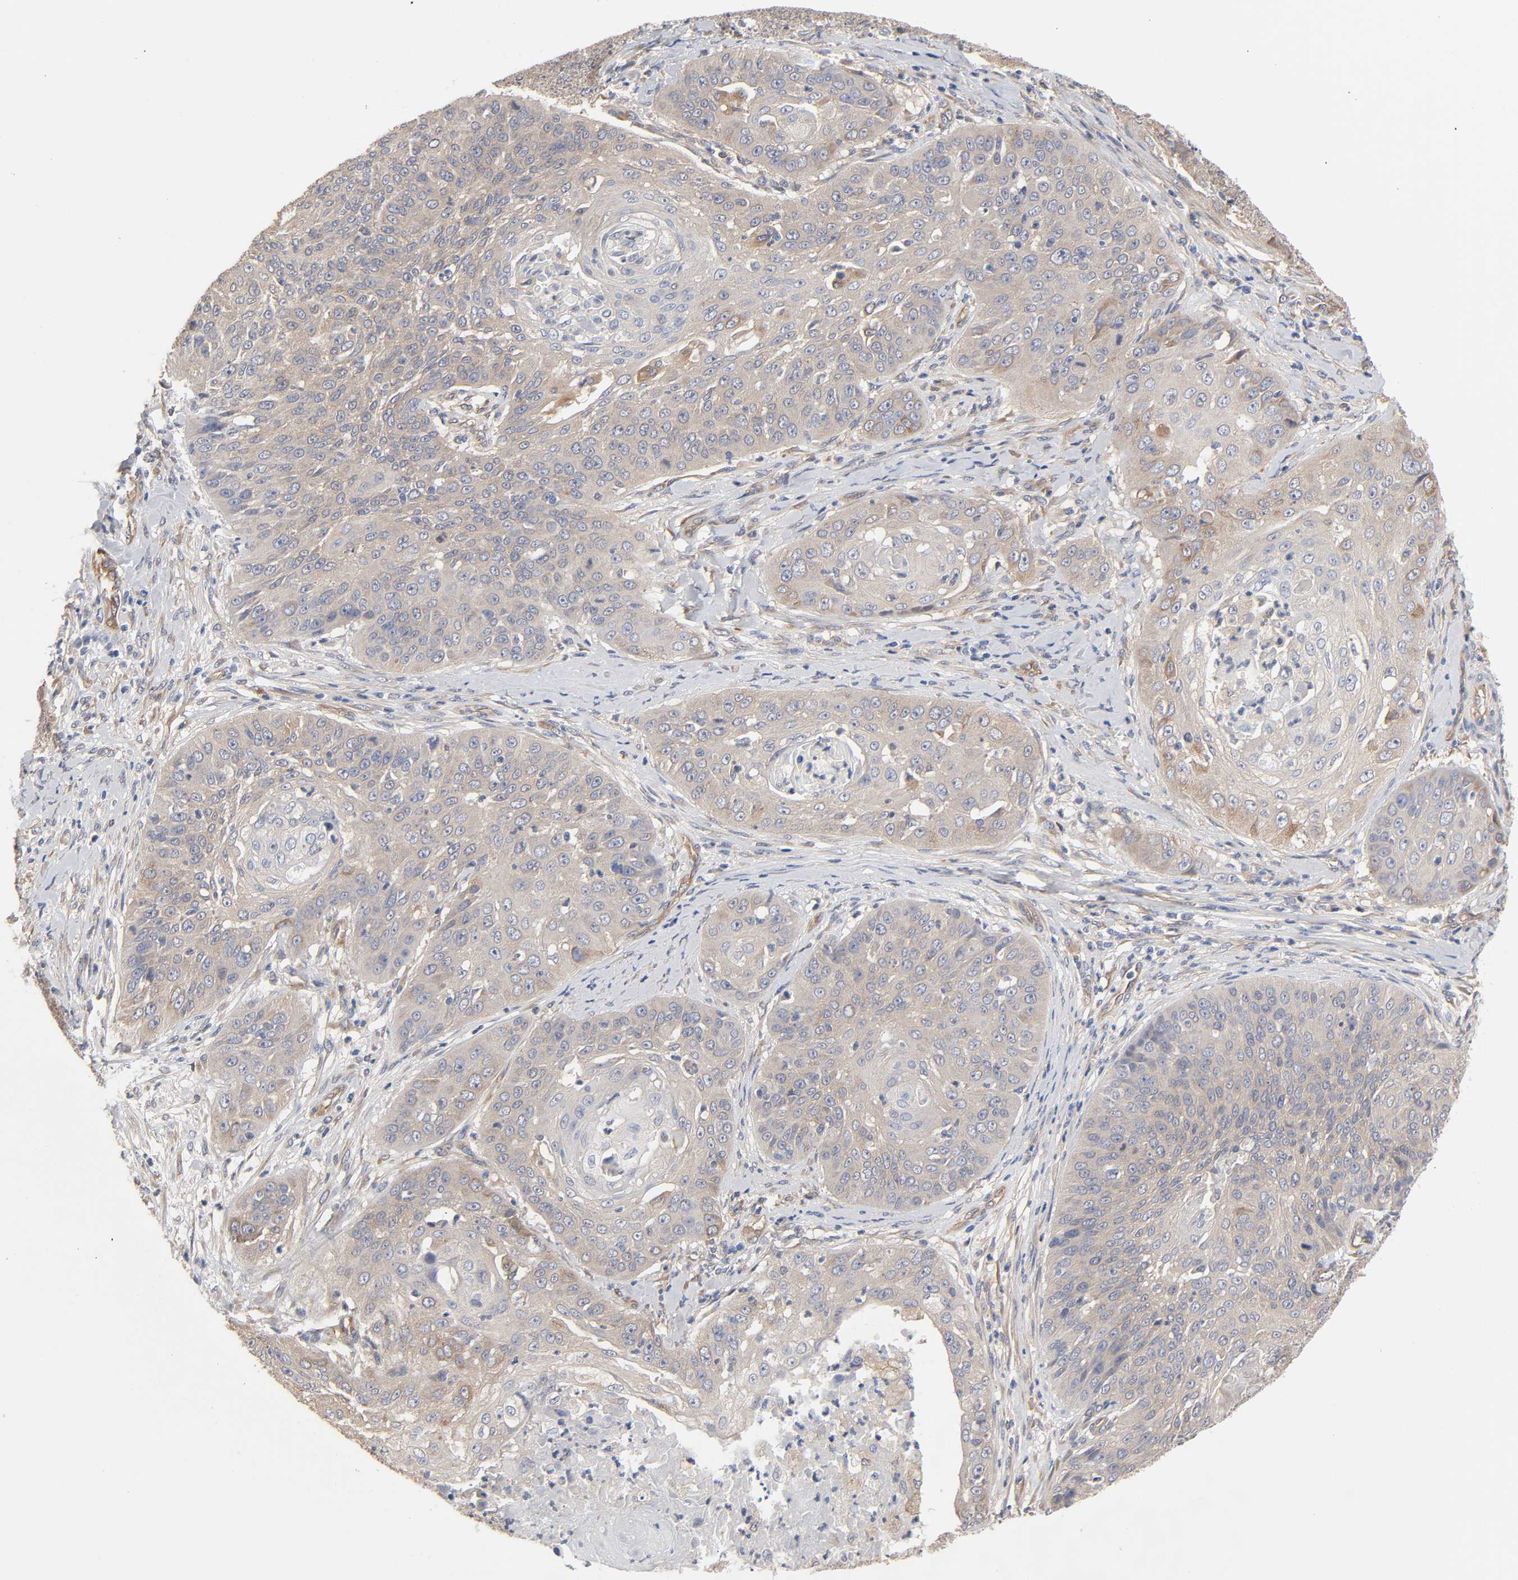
{"staining": {"intensity": "weak", "quantity": "<25%", "location": "cytoplasmic/membranous"}, "tissue": "cervical cancer", "cell_type": "Tumor cells", "image_type": "cancer", "snomed": [{"axis": "morphology", "description": "Squamous cell carcinoma, NOS"}, {"axis": "topography", "description": "Cervix"}], "caption": "Immunohistochemistry of cervical squamous cell carcinoma shows no staining in tumor cells. (DAB IHC visualized using brightfield microscopy, high magnification).", "gene": "RAB13", "patient": {"sex": "female", "age": 64}}